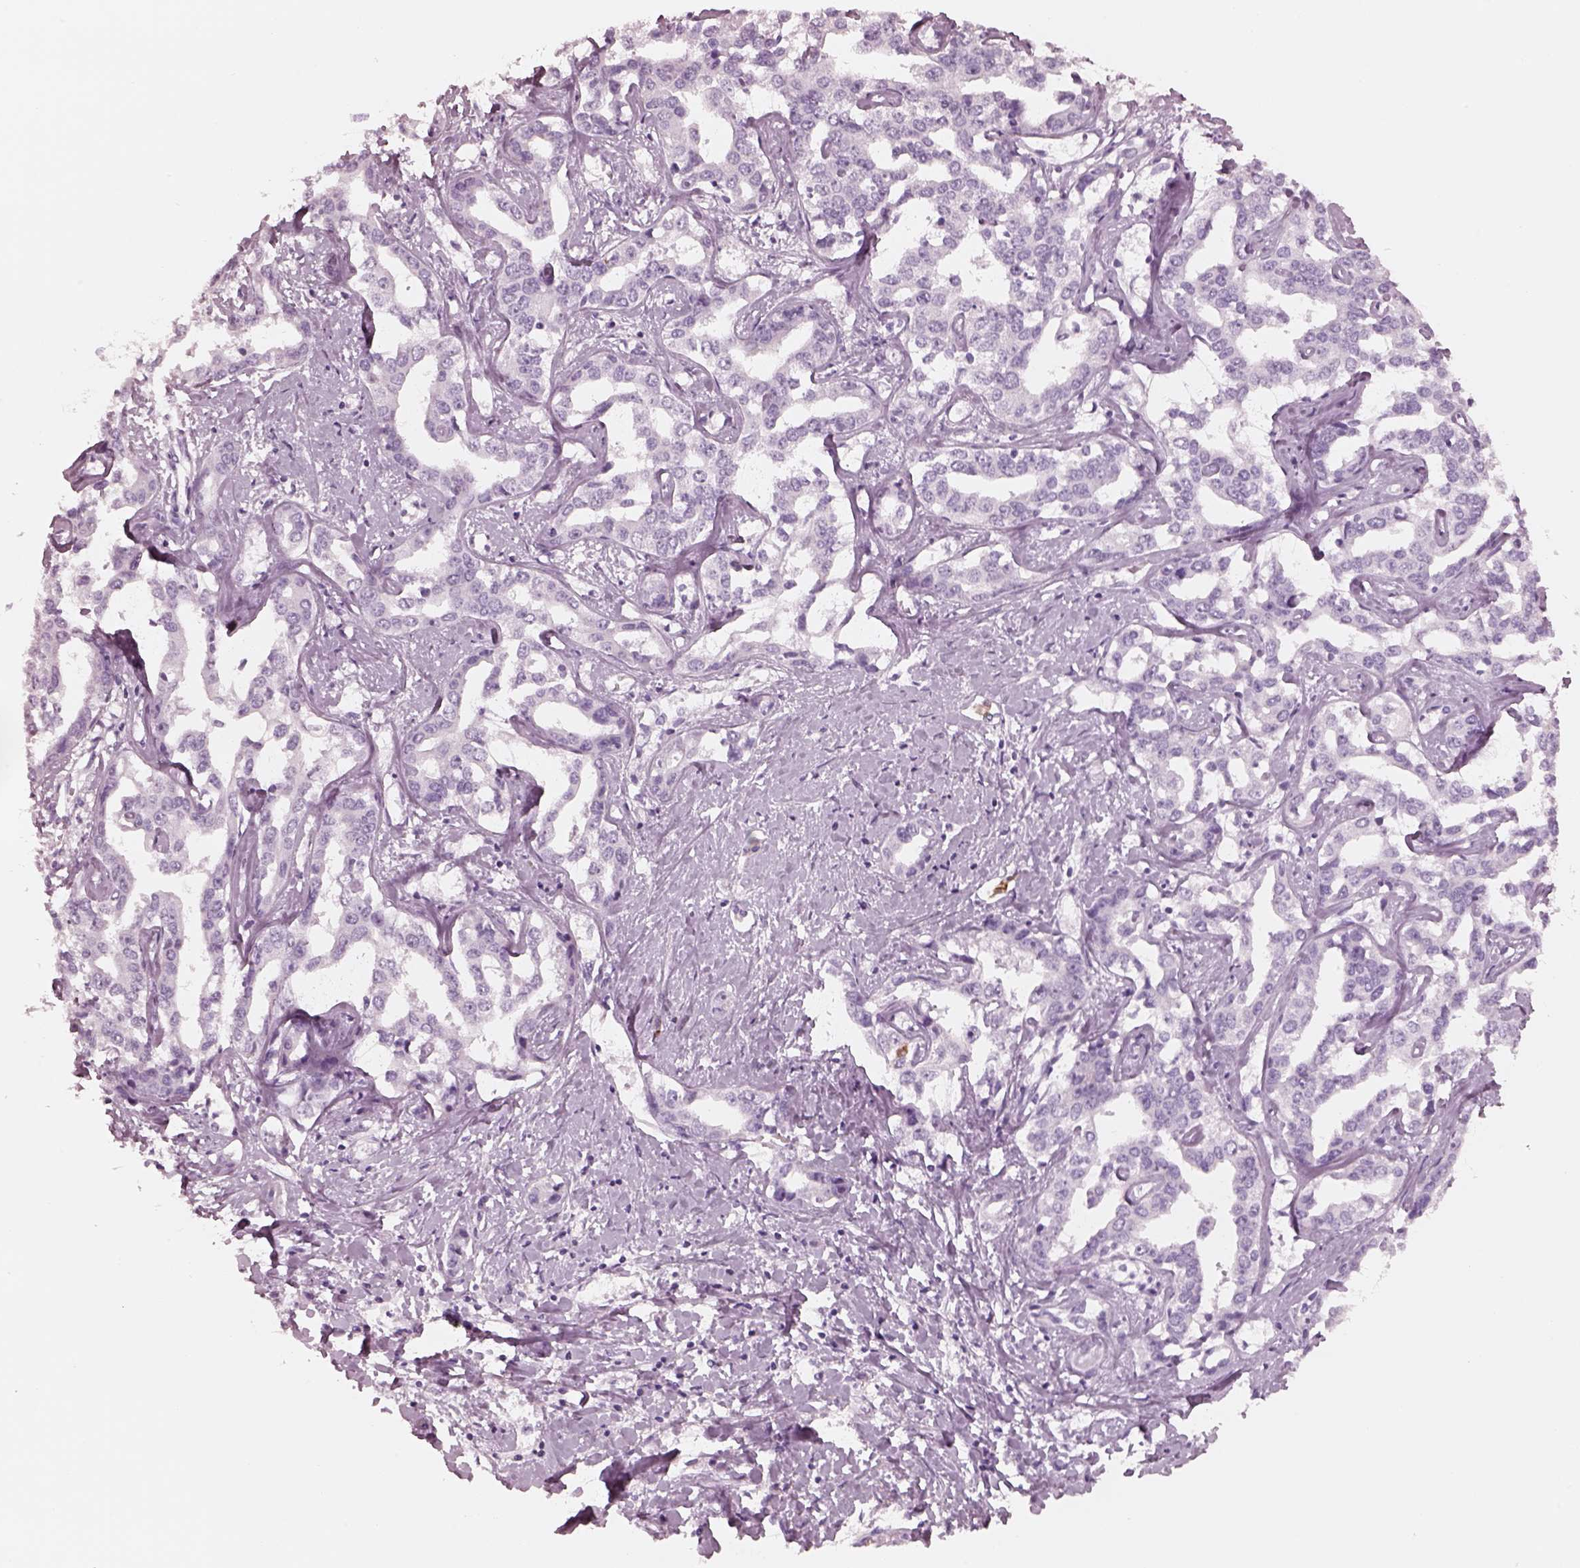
{"staining": {"intensity": "negative", "quantity": "none", "location": "none"}, "tissue": "liver cancer", "cell_type": "Tumor cells", "image_type": "cancer", "snomed": [{"axis": "morphology", "description": "Cholangiocarcinoma"}, {"axis": "topography", "description": "Liver"}], "caption": "Tumor cells show no significant expression in liver cancer. The staining is performed using DAB brown chromogen with nuclei counter-stained in using hematoxylin.", "gene": "PON3", "patient": {"sex": "male", "age": 59}}